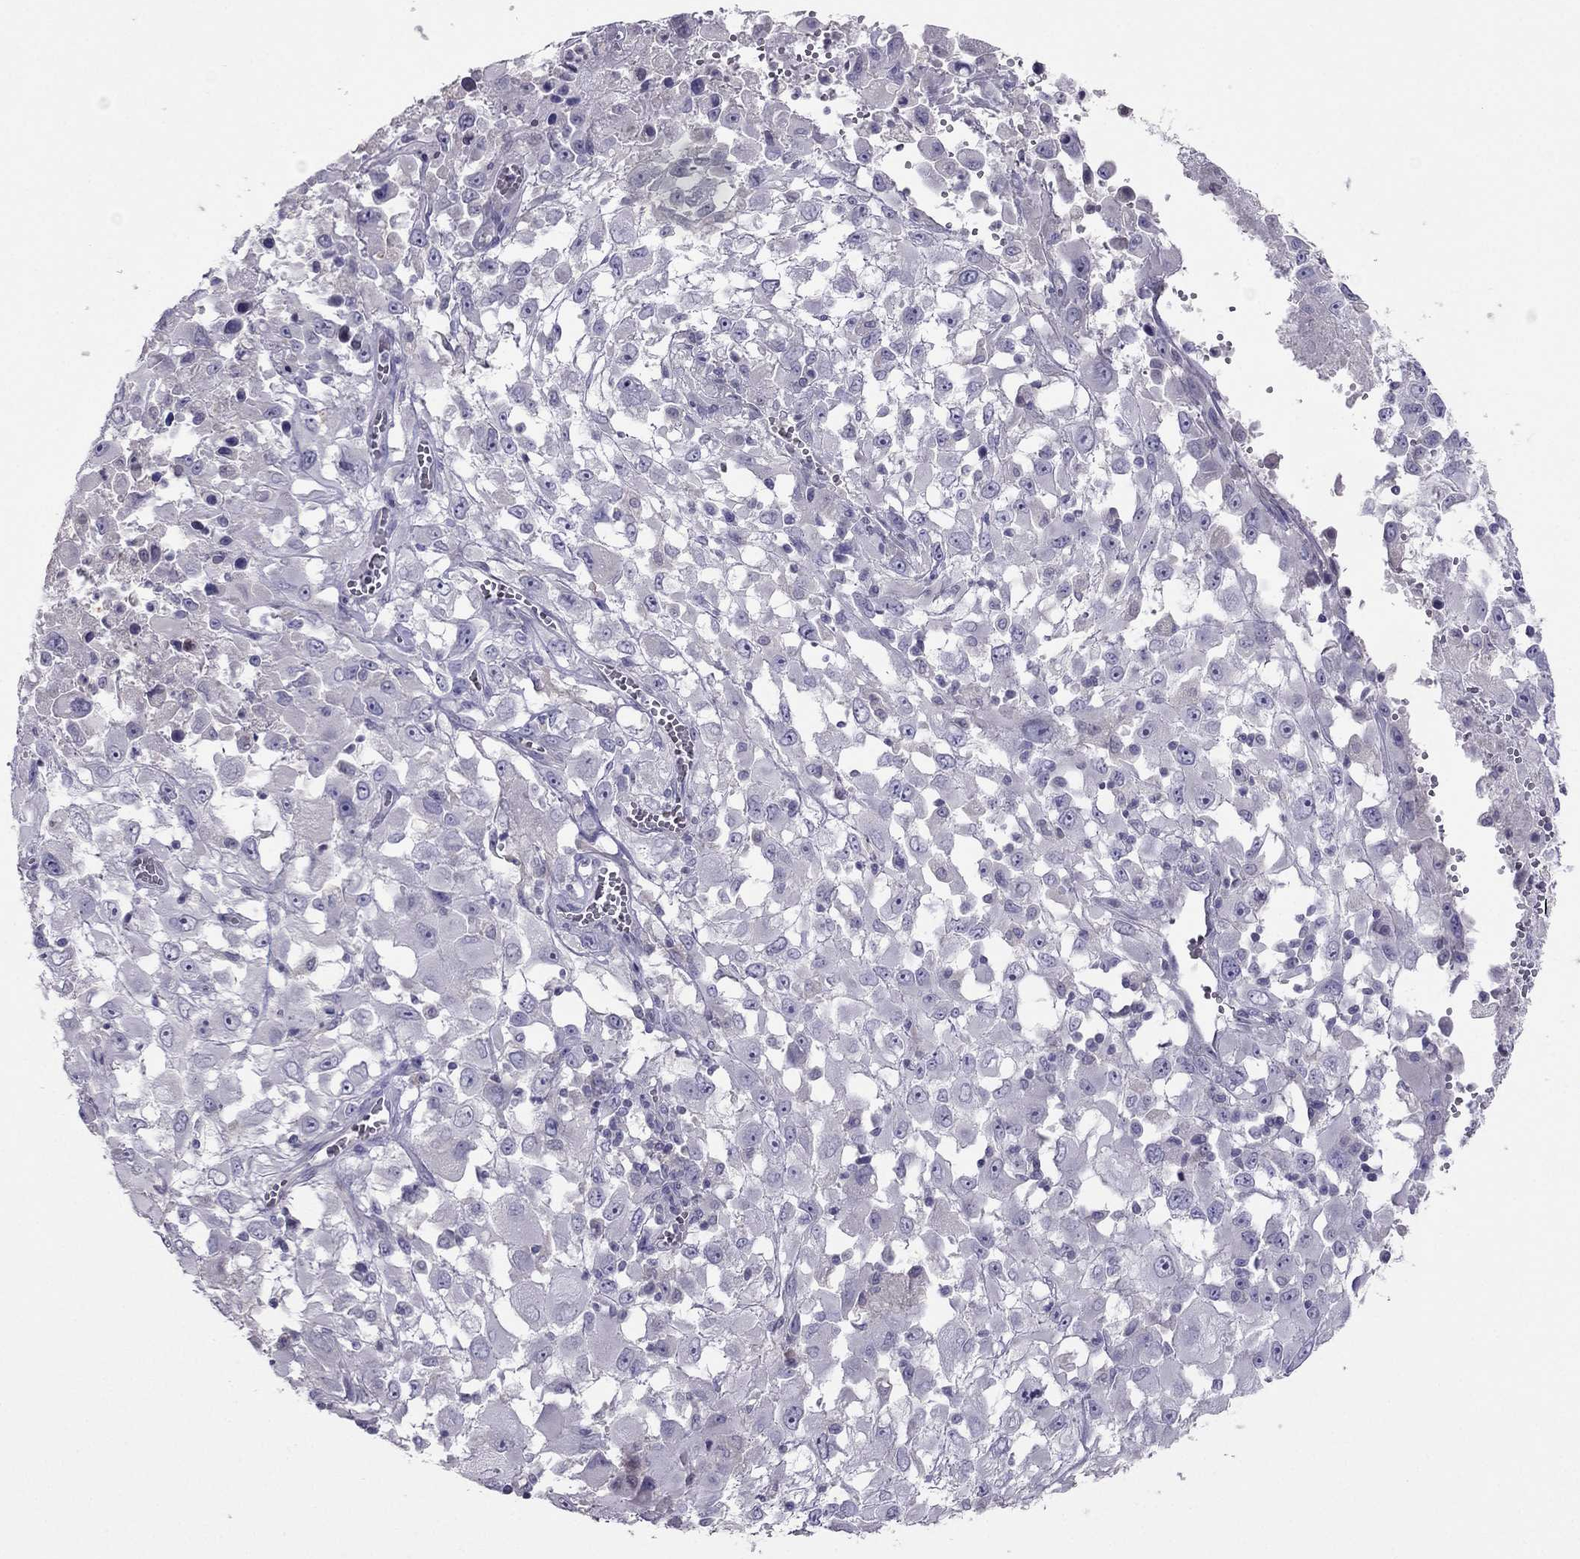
{"staining": {"intensity": "negative", "quantity": "none", "location": "none"}, "tissue": "melanoma", "cell_type": "Tumor cells", "image_type": "cancer", "snomed": [{"axis": "morphology", "description": "Malignant melanoma, Metastatic site"}, {"axis": "topography", "description": "Soft tissue"}], "caption": "Malignant melanoma (metastatic site) stained for a protein using IHC shows no expression tumor cells.", "gene": "RGS8", "patient": {"sex": "male", "age": 50}}